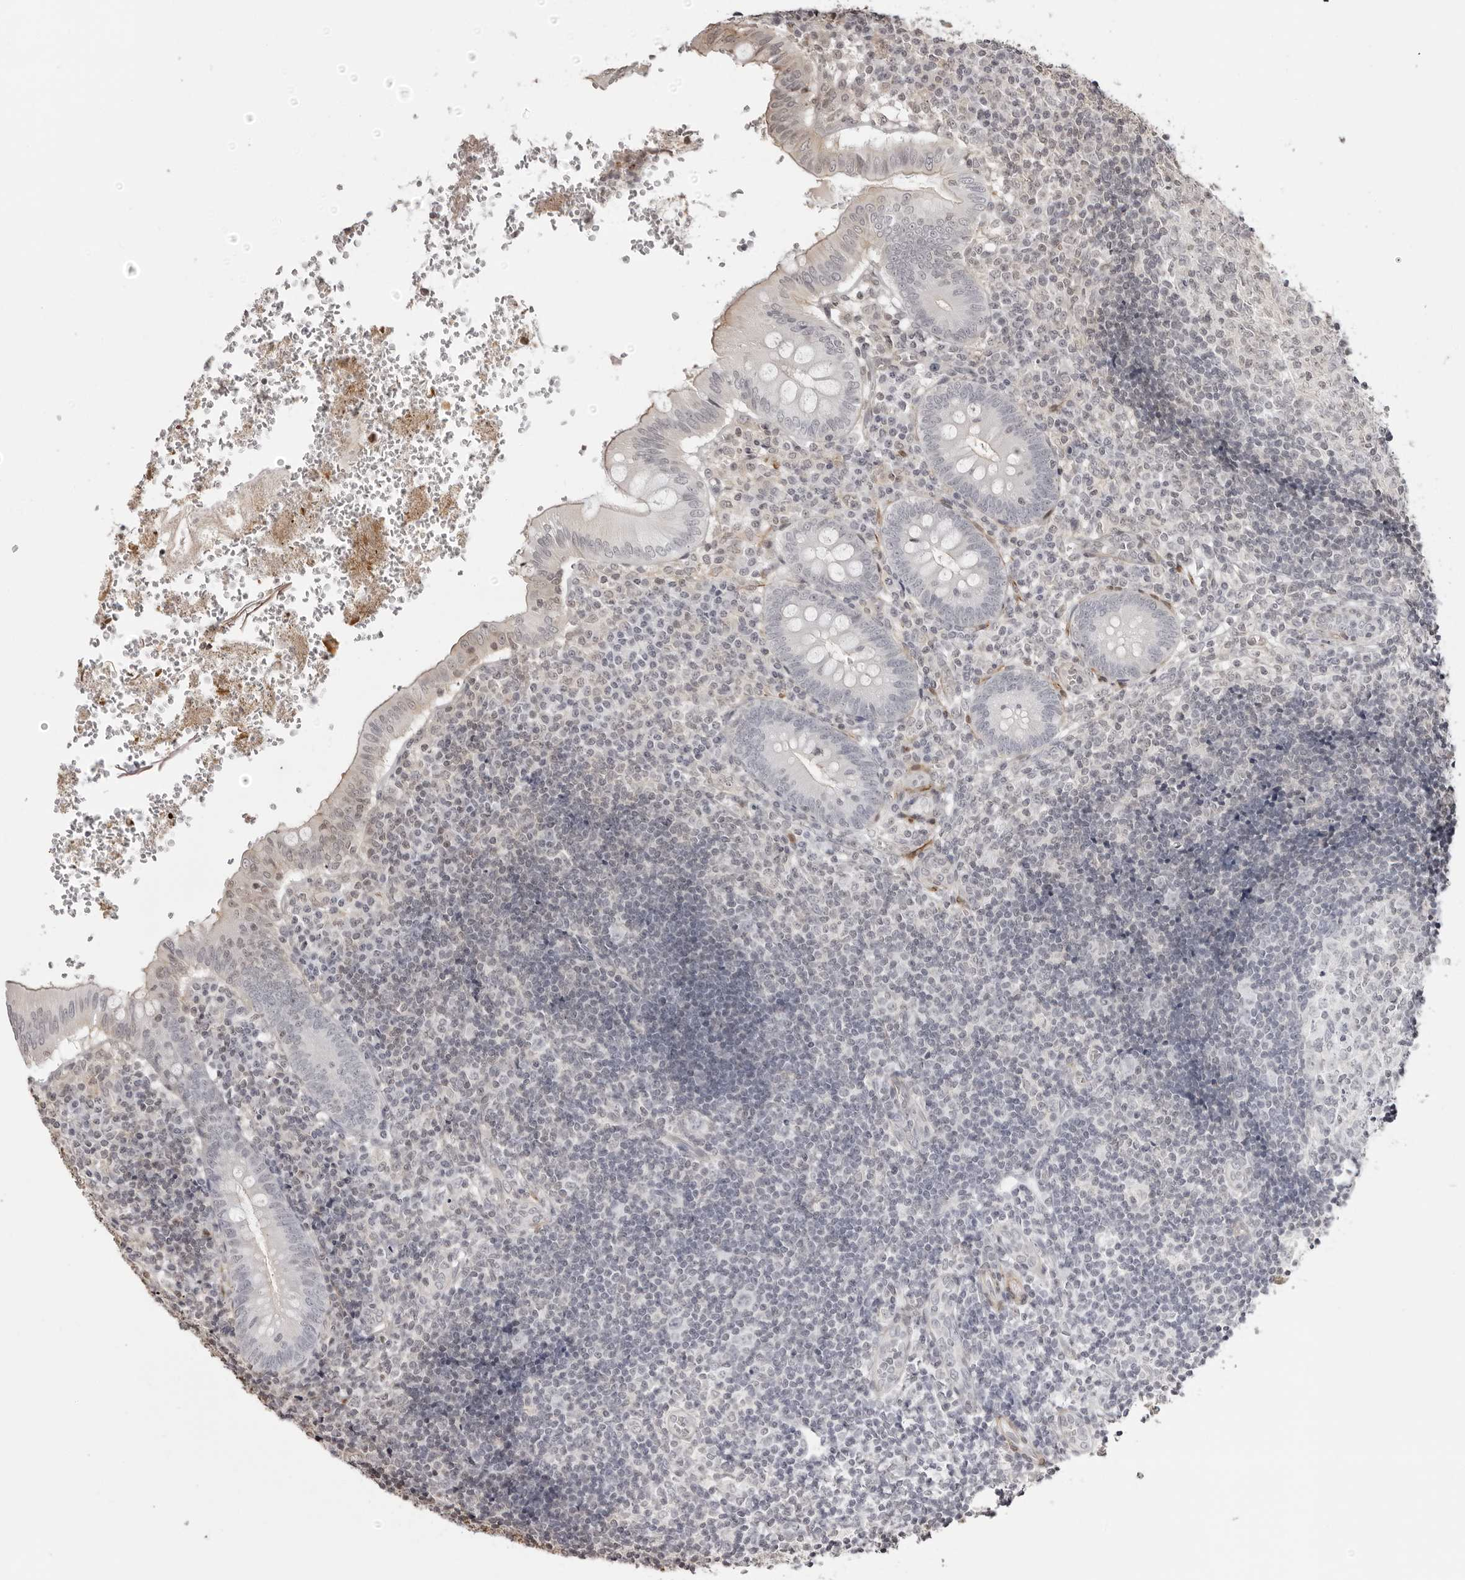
{"staining": {"intensity": "weak", "quantity": "<25%", "location": "cytoplasmic/membranous"}, "tissue": "appendix", "cell_type": "Glandular cells", "image_type": "normal", "snomed": [{"axis": "morphology", "description": "Normal tissue, NOS"}, {"axis": "topography", "description": "Appendix"}], "caption": "This is a photomicrograph of IHC staining of normal appendix, which shows no expression in glandular cells. (DAB (3,3'-diaminobenzidine) immunohistochemistry (IHC), high magnification).", "gene": "UNK", "patient": {"sex": "male", "age": 8}}